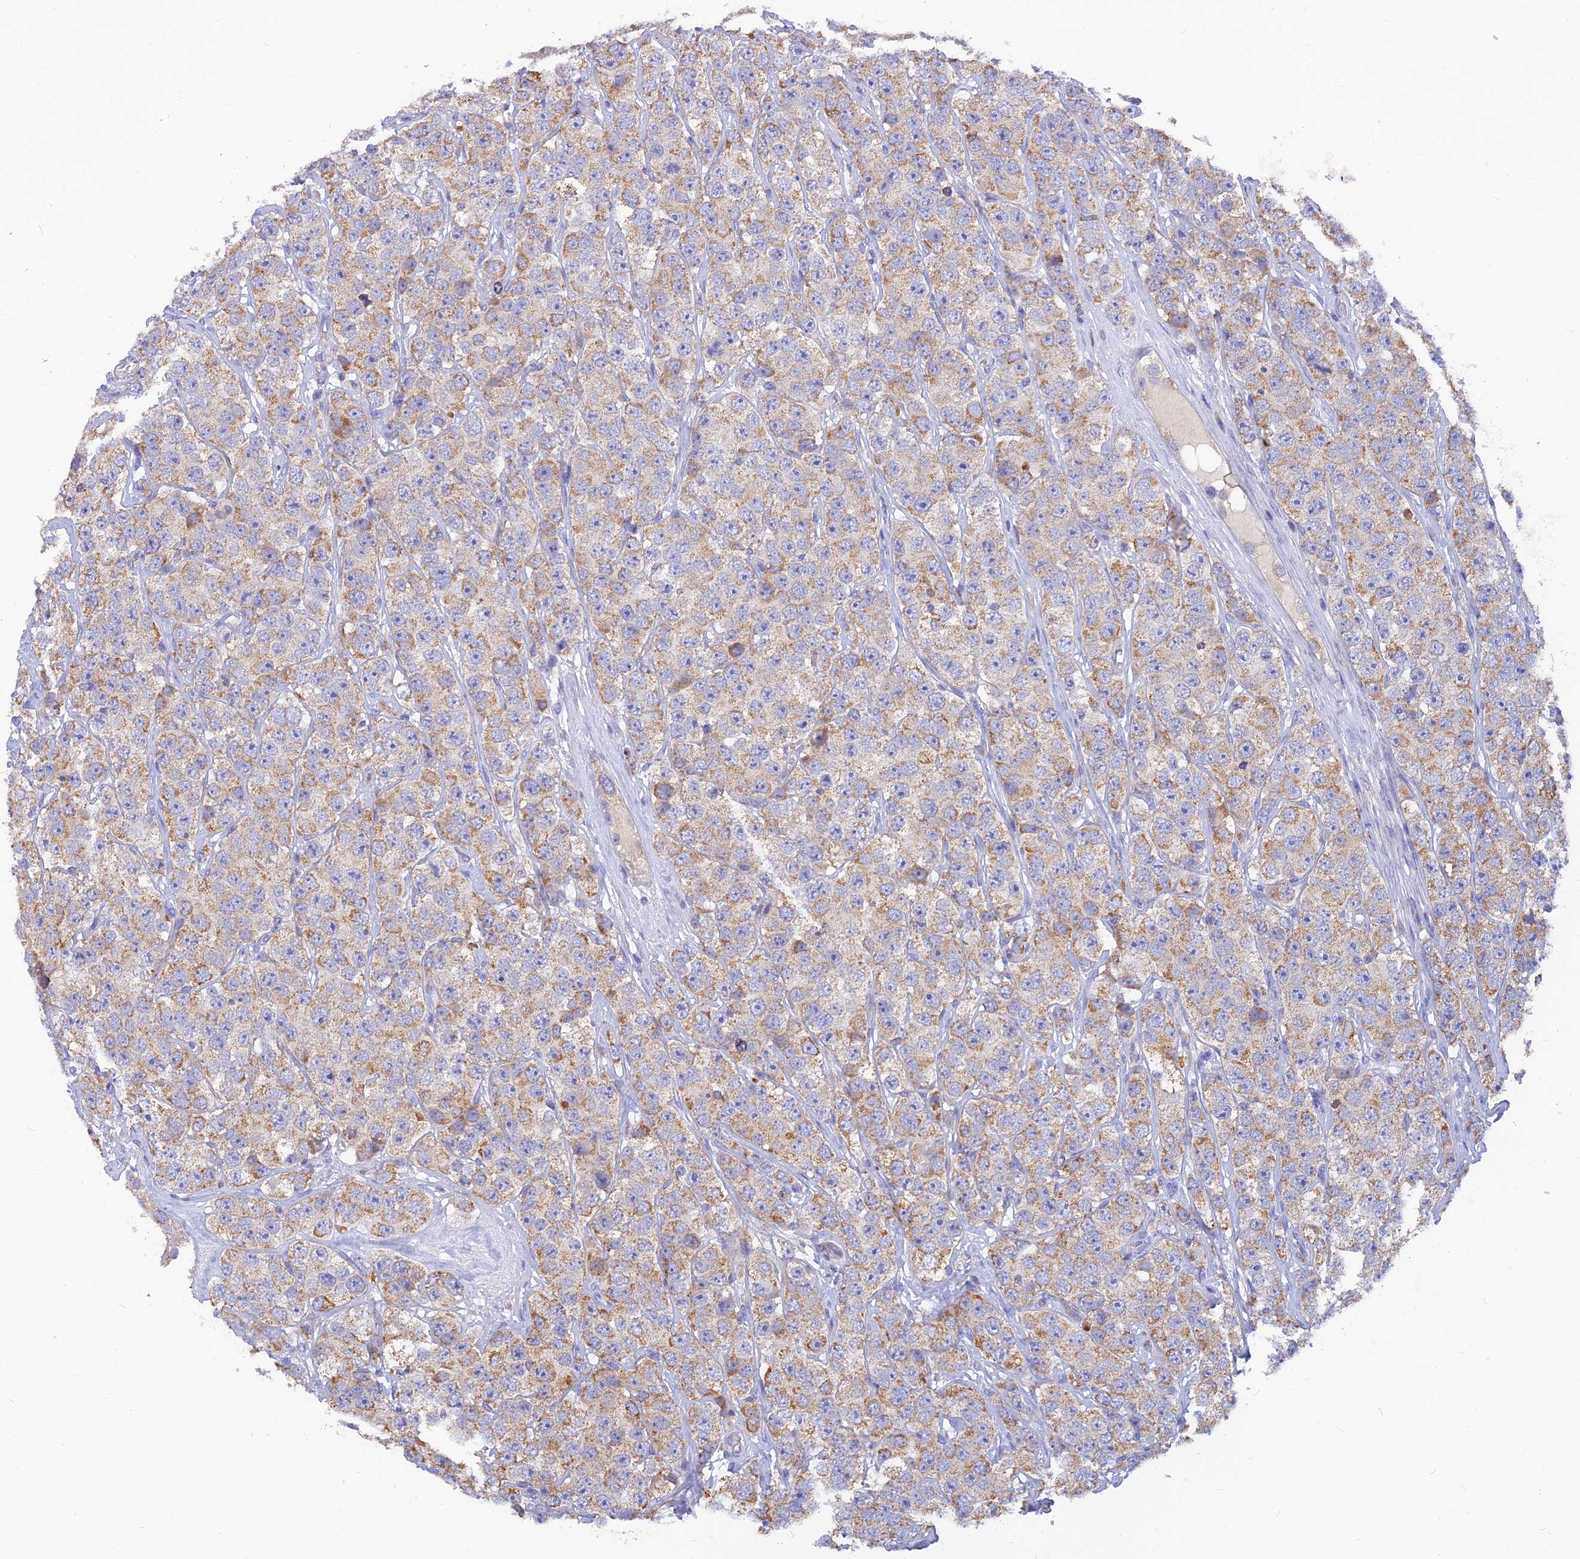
{"staining": {"intensity": "moderate", "quantity": ">75%", "location": "cytoplasmic/membranous"}, "tissue": "testis cancer", "cell_type": "Tumor cells", "image_type": "cancer", "snomed": [{"axis": "morphology", "description": "Seminoma, NOS"}, {"axis": "topography", "description": "Testis"}], "caption": "Immunohistochemical staining of testis cancer shows medium levels of moderate cytoplasmic/membranous staining in approximately >75% of tumor cells. (Brightfield microscopy of DAB IHC at high magnification).", "gene": "CACNA1B", "patient": {"sex": "male", "age": 28}}